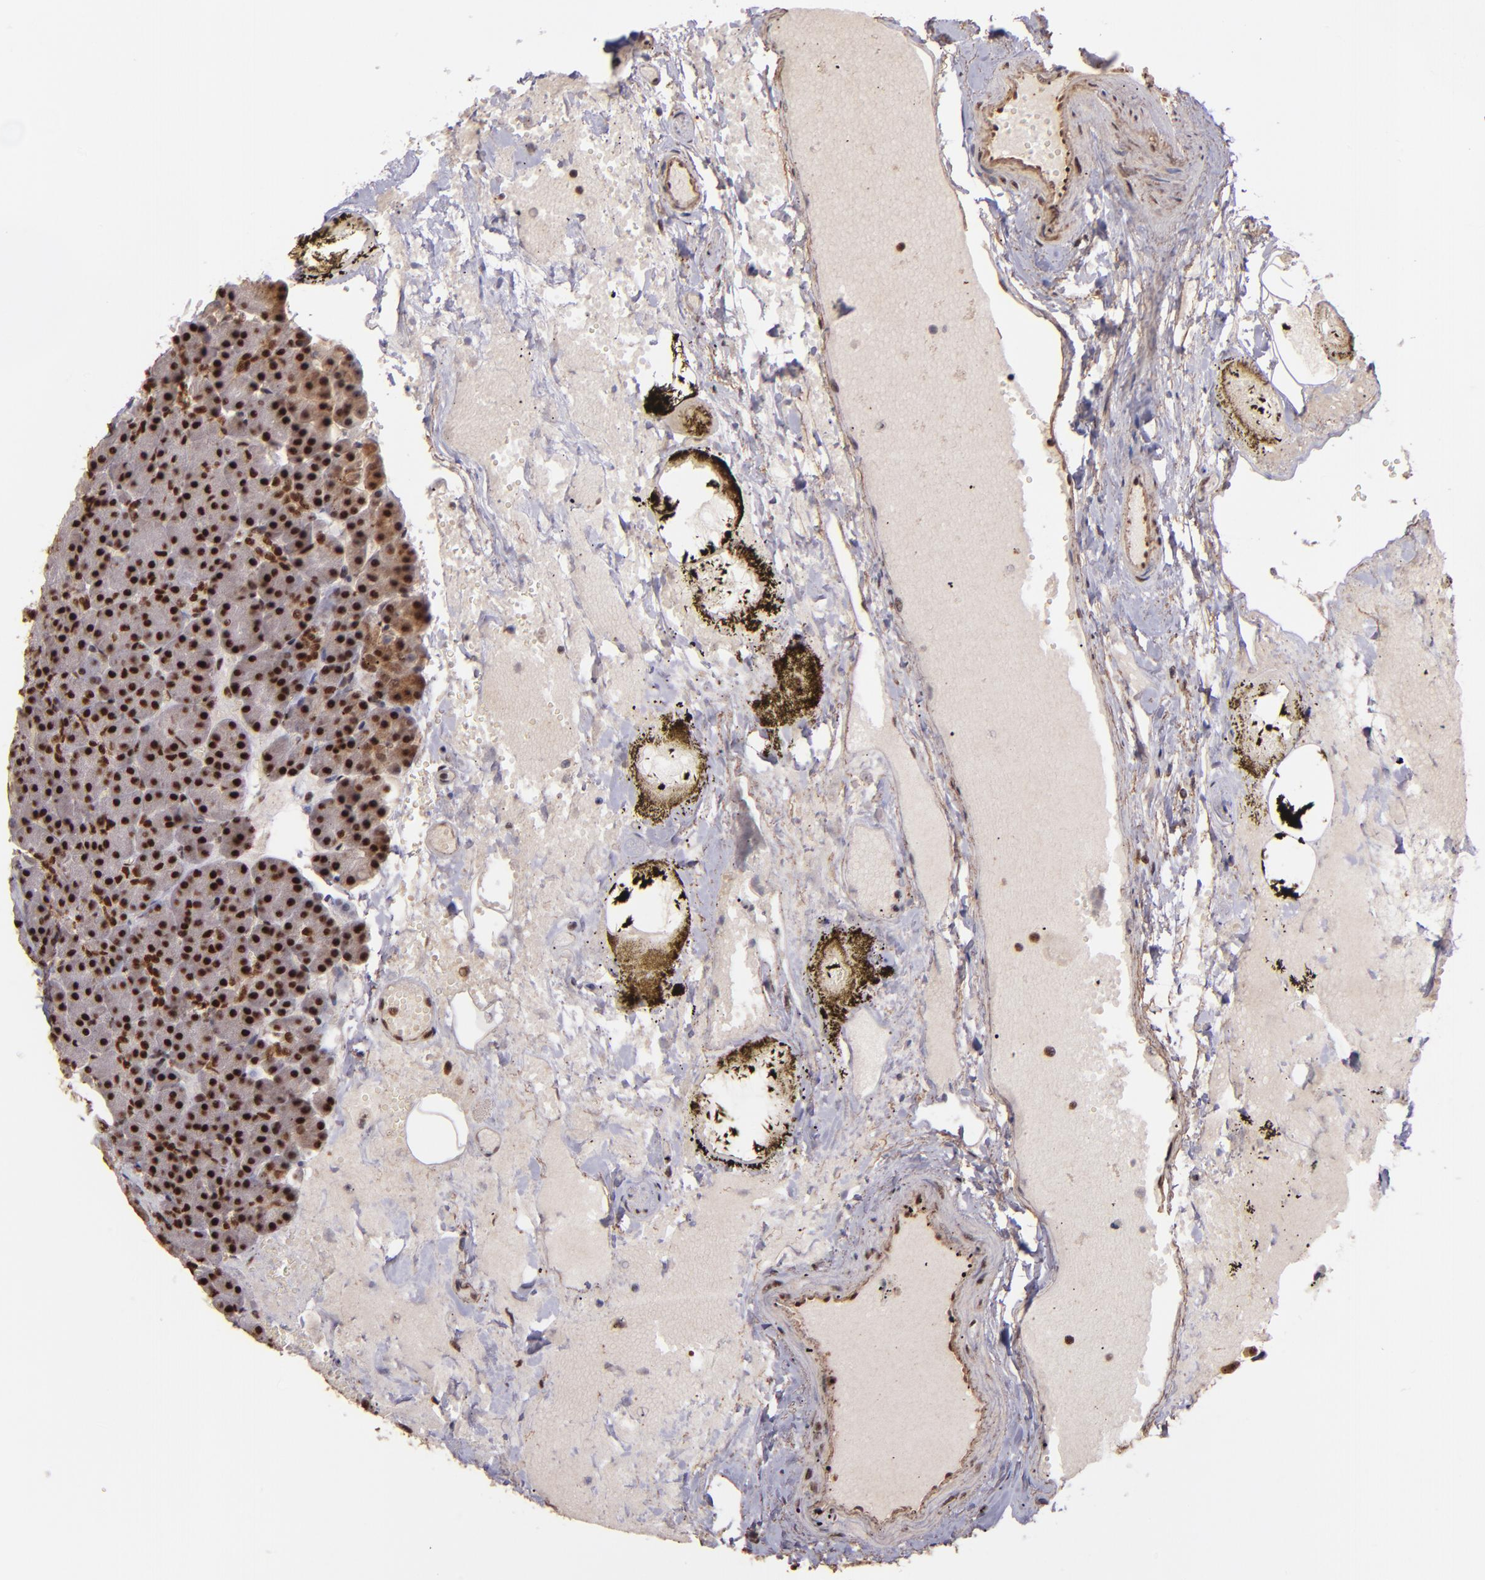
{"staining": {"intensity": "strong", "quantity": ">75%", "location": "nuclear"}, "tissue": "pancreas", "cell_type": "Exocrine glandular cells", "image_type": "normal", "snomed": [{"axis": "morphology", "description": "Normal tissue, NOS"}, {"axis": "topography", "description": "Pancreas"}], "caption": "IHC photomicrograph of normal human pancreas stained for a protein (brown), which exhibits high levels of strong nuclear expression in approximately >75% of exocrine glandular cells.", "gene": "PQBP1", "patient": {"sex": "female", "age": 35}}